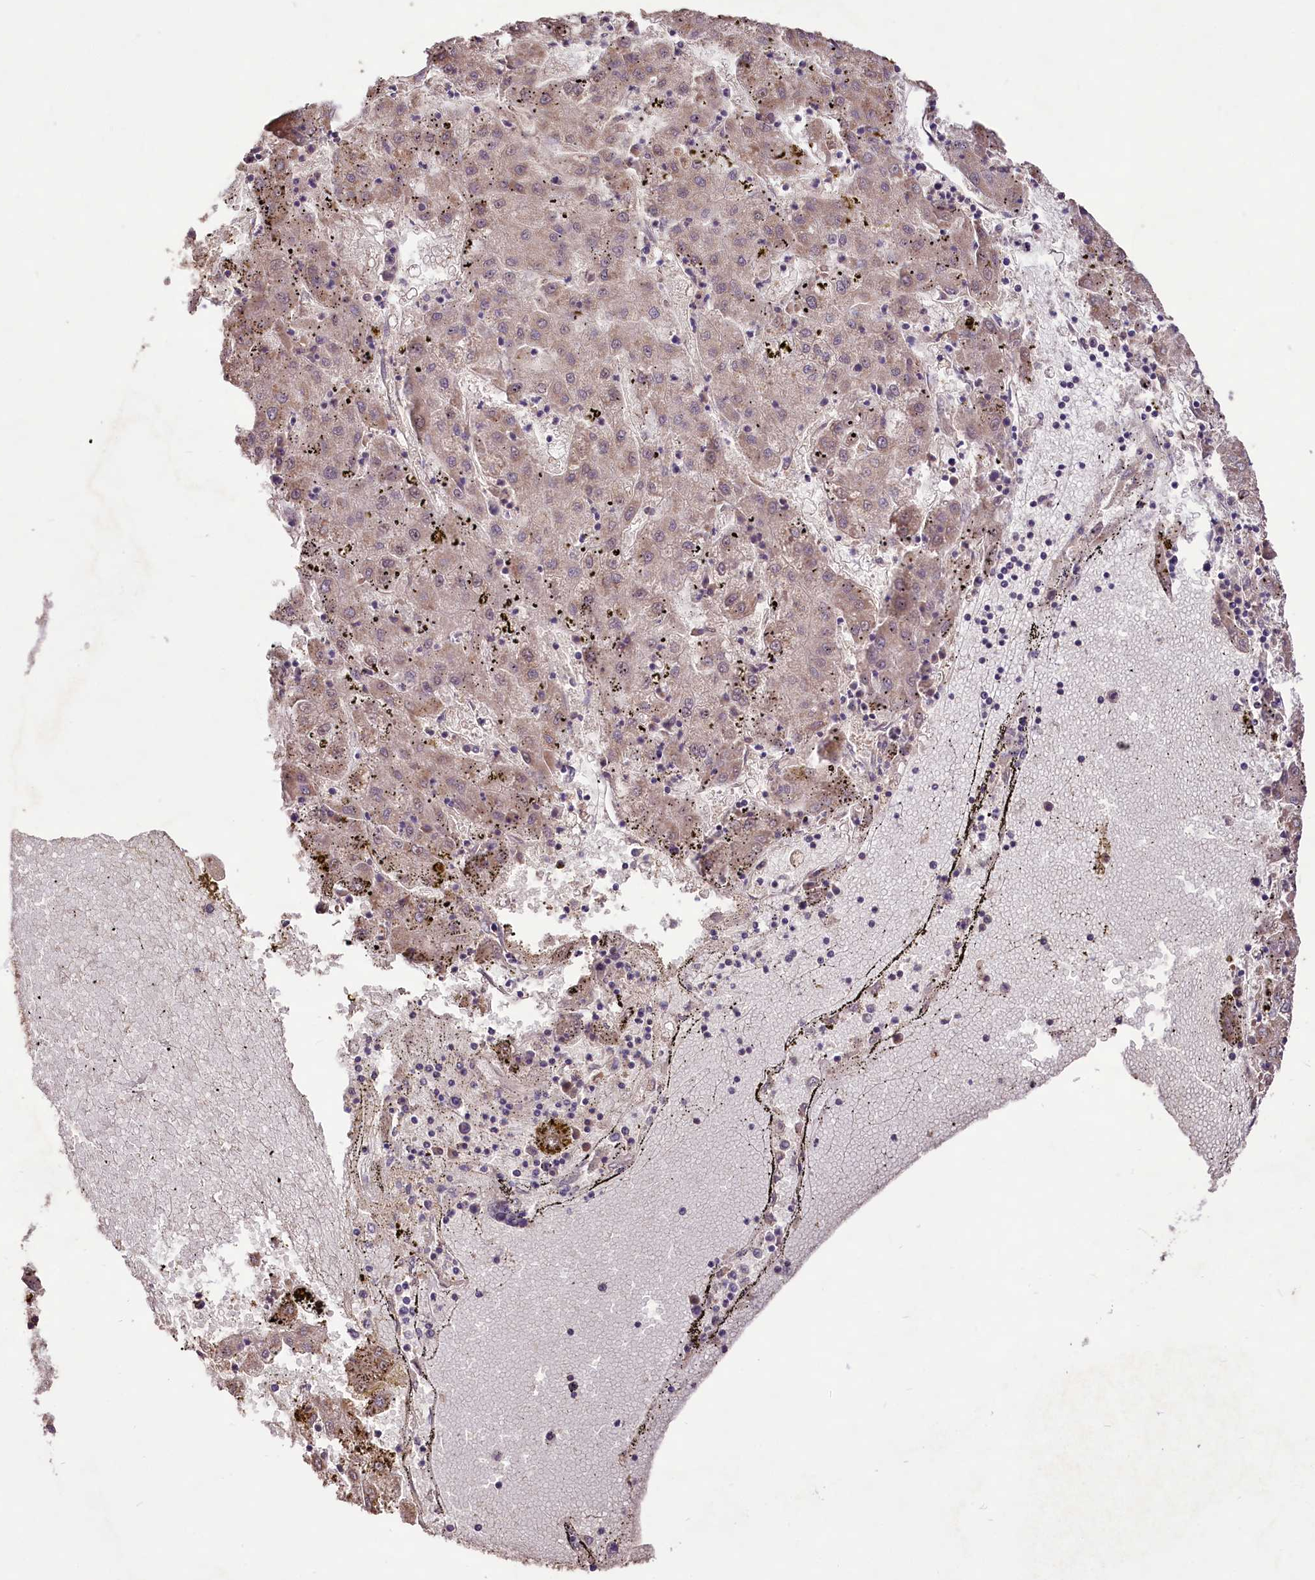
{"staining": {"intensity": "weak", "quantity": "<25%", "location": "nuclear"}, "tissue": "liver cancer", "cell_type": "Tumor cells", "image_type": "cancer", "snomed": [{"axis": "morphology", "description": "Carcinoma, Hepatocellular, NOS"}, {"axis": "topography", "description": "Liver"}], "caption": "This is an IHC image of liver cancer (hepatocellular carcinoma). There is no staining in tumor cells.", "gene": "RRP8", "patient": {"sex": "male", "age": 72}}